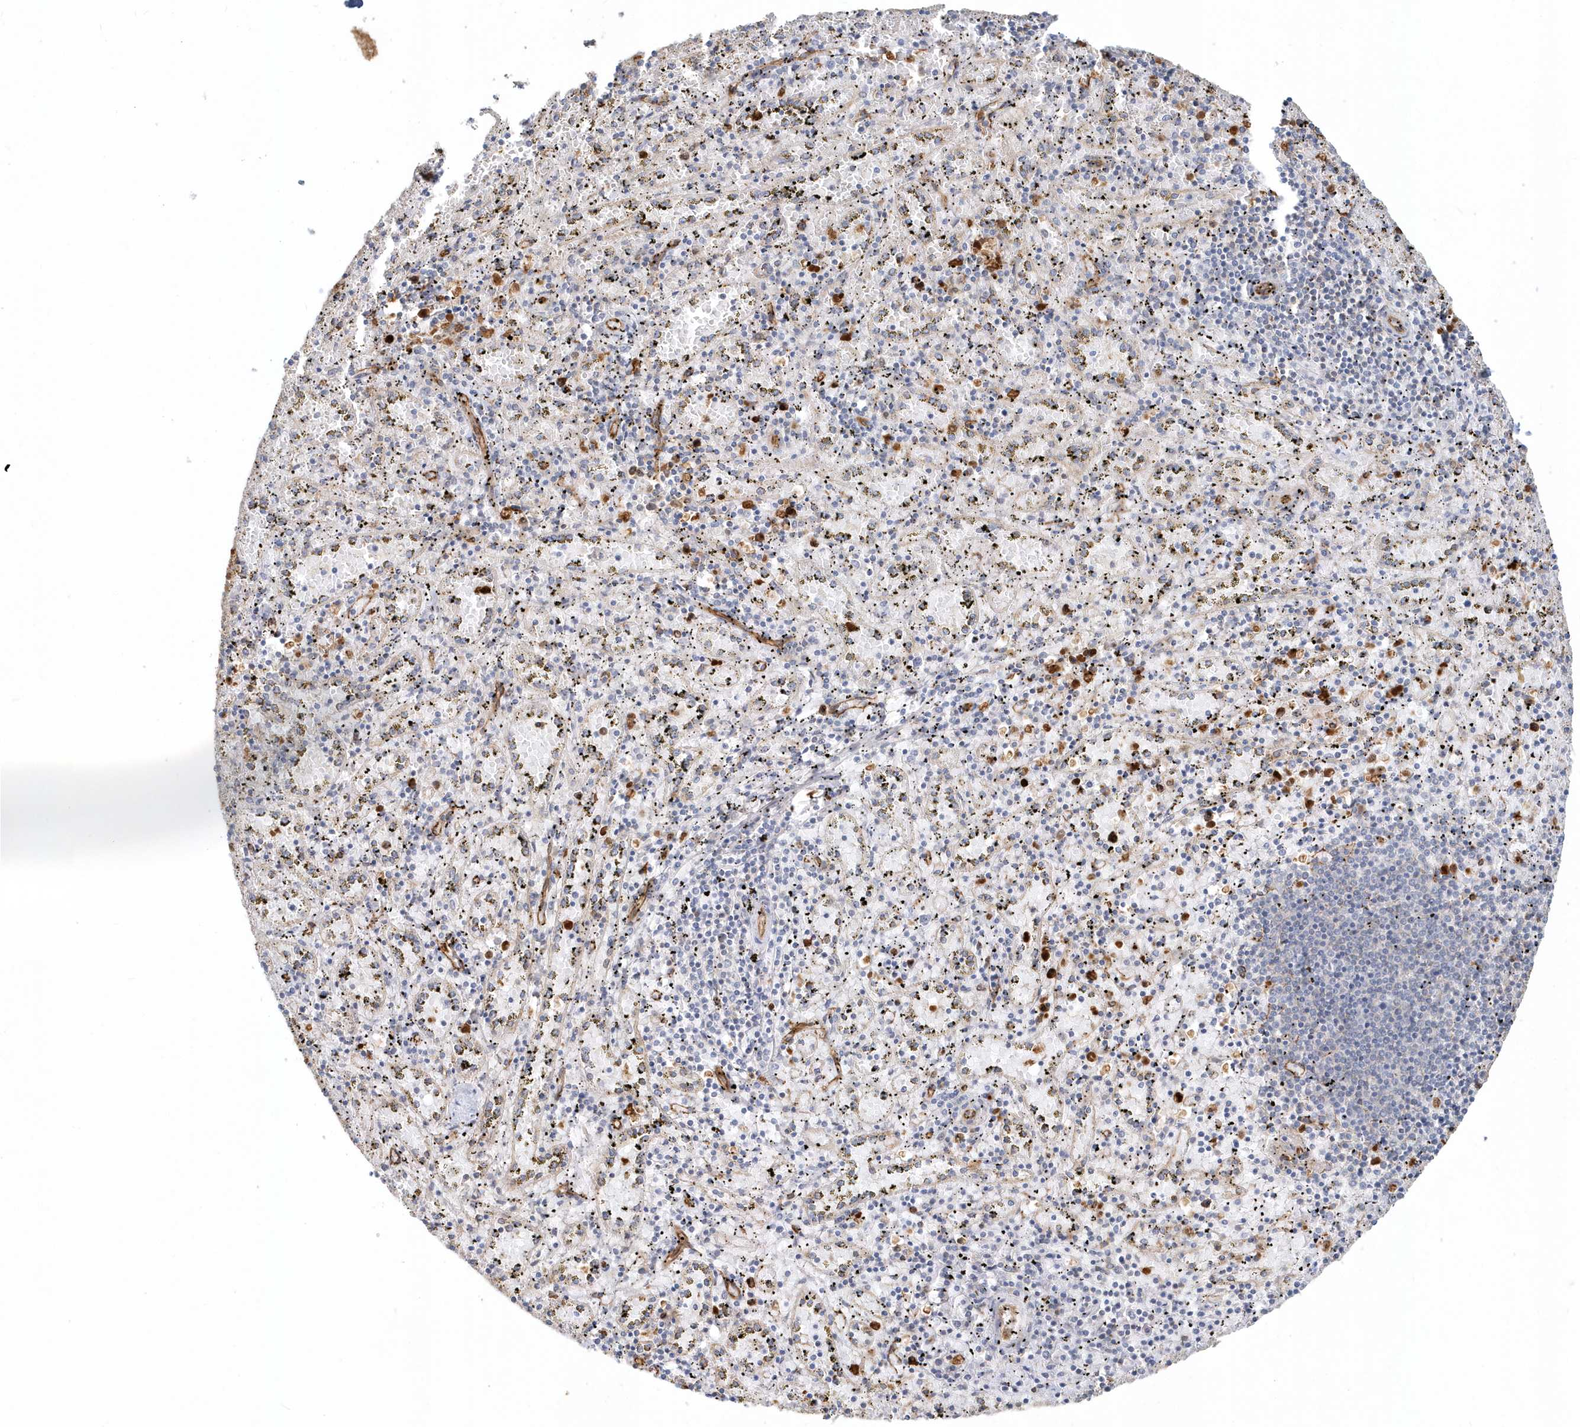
{"staining": {"intensity": "strong", "quantity": "<25%", "location": "cytoplasmic/membranous"}, "tissue": "spleen", "cell_type": "Cells in red pulp", "image_type": "normal", "snomed": [{"axis": "morphology", "description": "Normal tissue, NOS"}, {"axis": "topography", "description": "Spleen"}], "caption": "Immunohistochemical staining of normal human spleen displays <25% levels of strong cytoplasmic/membranous protein positivity in about <25% of cells in red pulp. (DAB (3,3'-diaminobenzidine) IHC, brown staining for protein, blue staining for nuclei).", "gene": "DNAH1", "patient": {"sex": "male", "age": 11}}